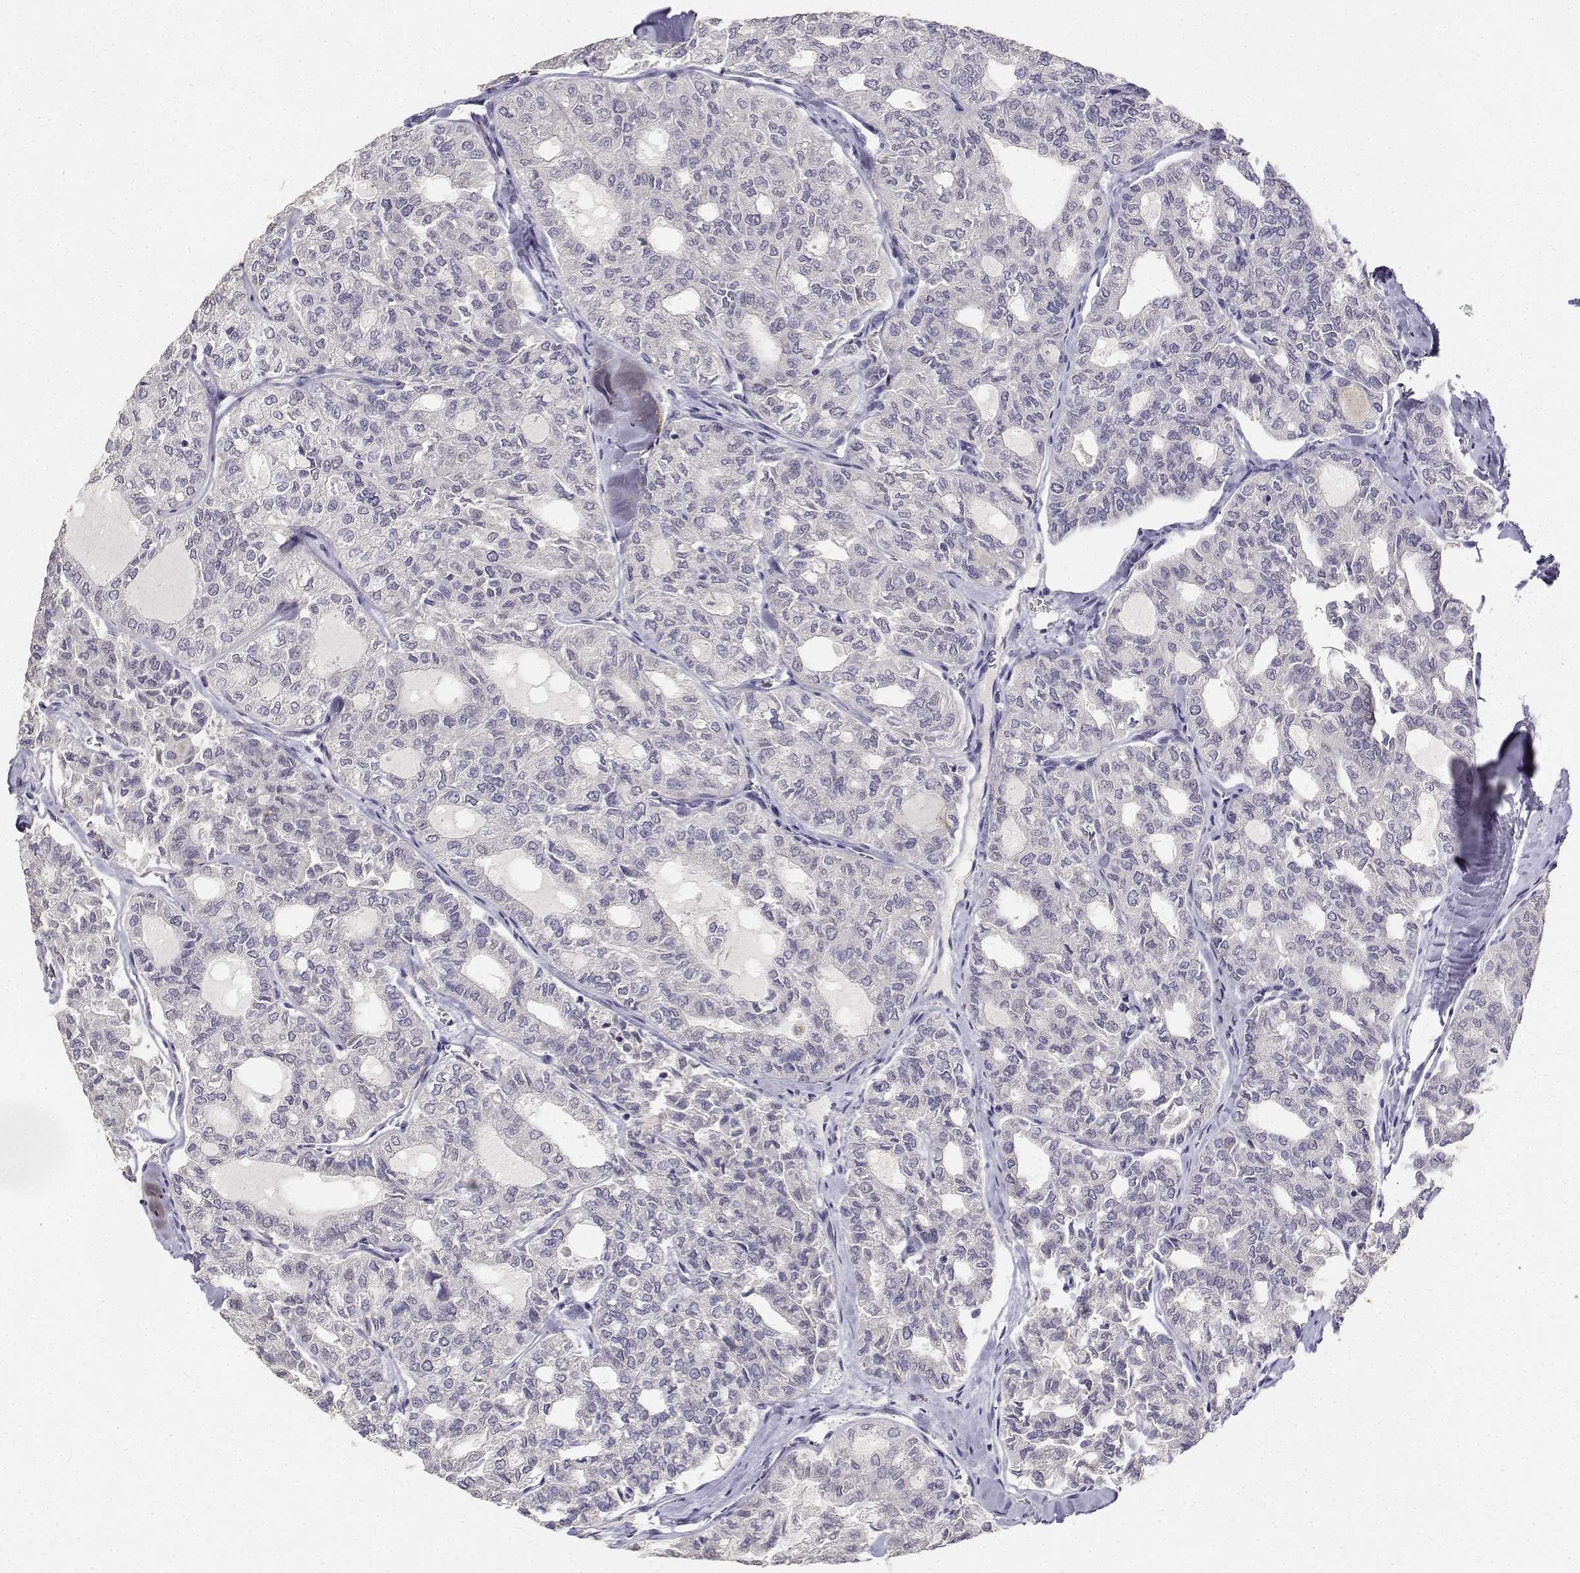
{"staining": {"intensity": "negative", "quantity": "none", "location": "none"}, "tissue": "thyroid cancer", "cell_type": "Tumor cells", "image_type": "cancer", "snomed": [{"axis": "morphology", "description": "Follicular adenoma carcinoma, NOS"}, {"axis": "topography", "description": "Thyroid gland"}], "caption": "Immunohistochemical staining of human thyroid follicular adenoma carcinoma exhibits no significant positivity in tumor cells.", "gene": "PAEP", "patient": {"sex": "male", "age": 75}}